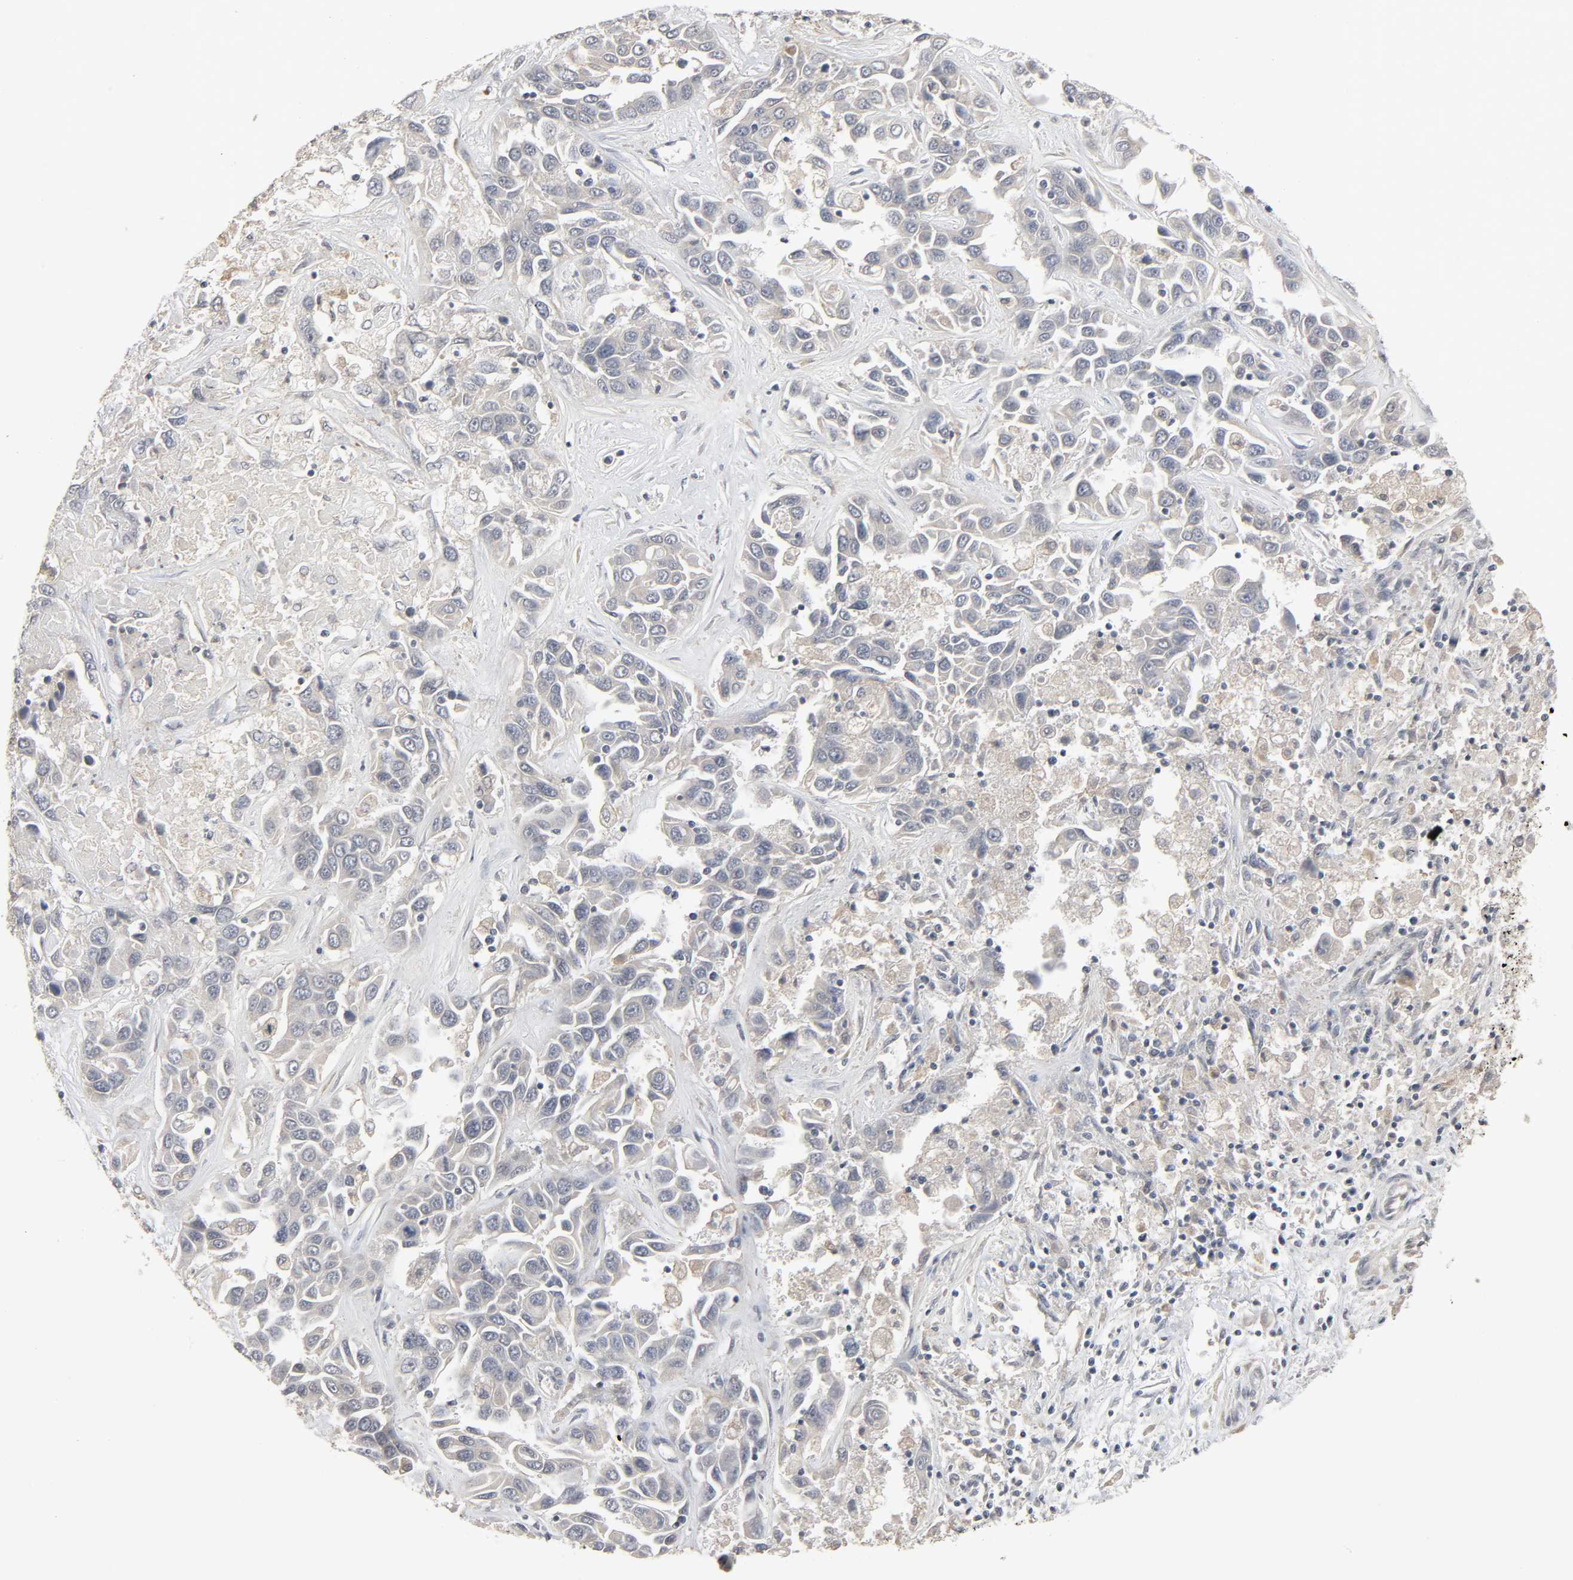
{"staining": {"intensity": "negative", "quantity": "none", "location": "none"}, "tissue": "liver cancer", "cell_type": "Tumor cells", "image_type": "cancer", "snomed": [{"axis": "morphology", "description": "Cholangiocarcinoma"}, {"axis": "topography", "description": "Liver"}], "caption": "A high-resolution micrograph shows immunohistochemistry (IHC) staining of liver cholangiocarcinoma, which exhibits no significant expression in tumor cells.", "gene": "ZNF222", "patient": {"sex": "female", "age": 52}}